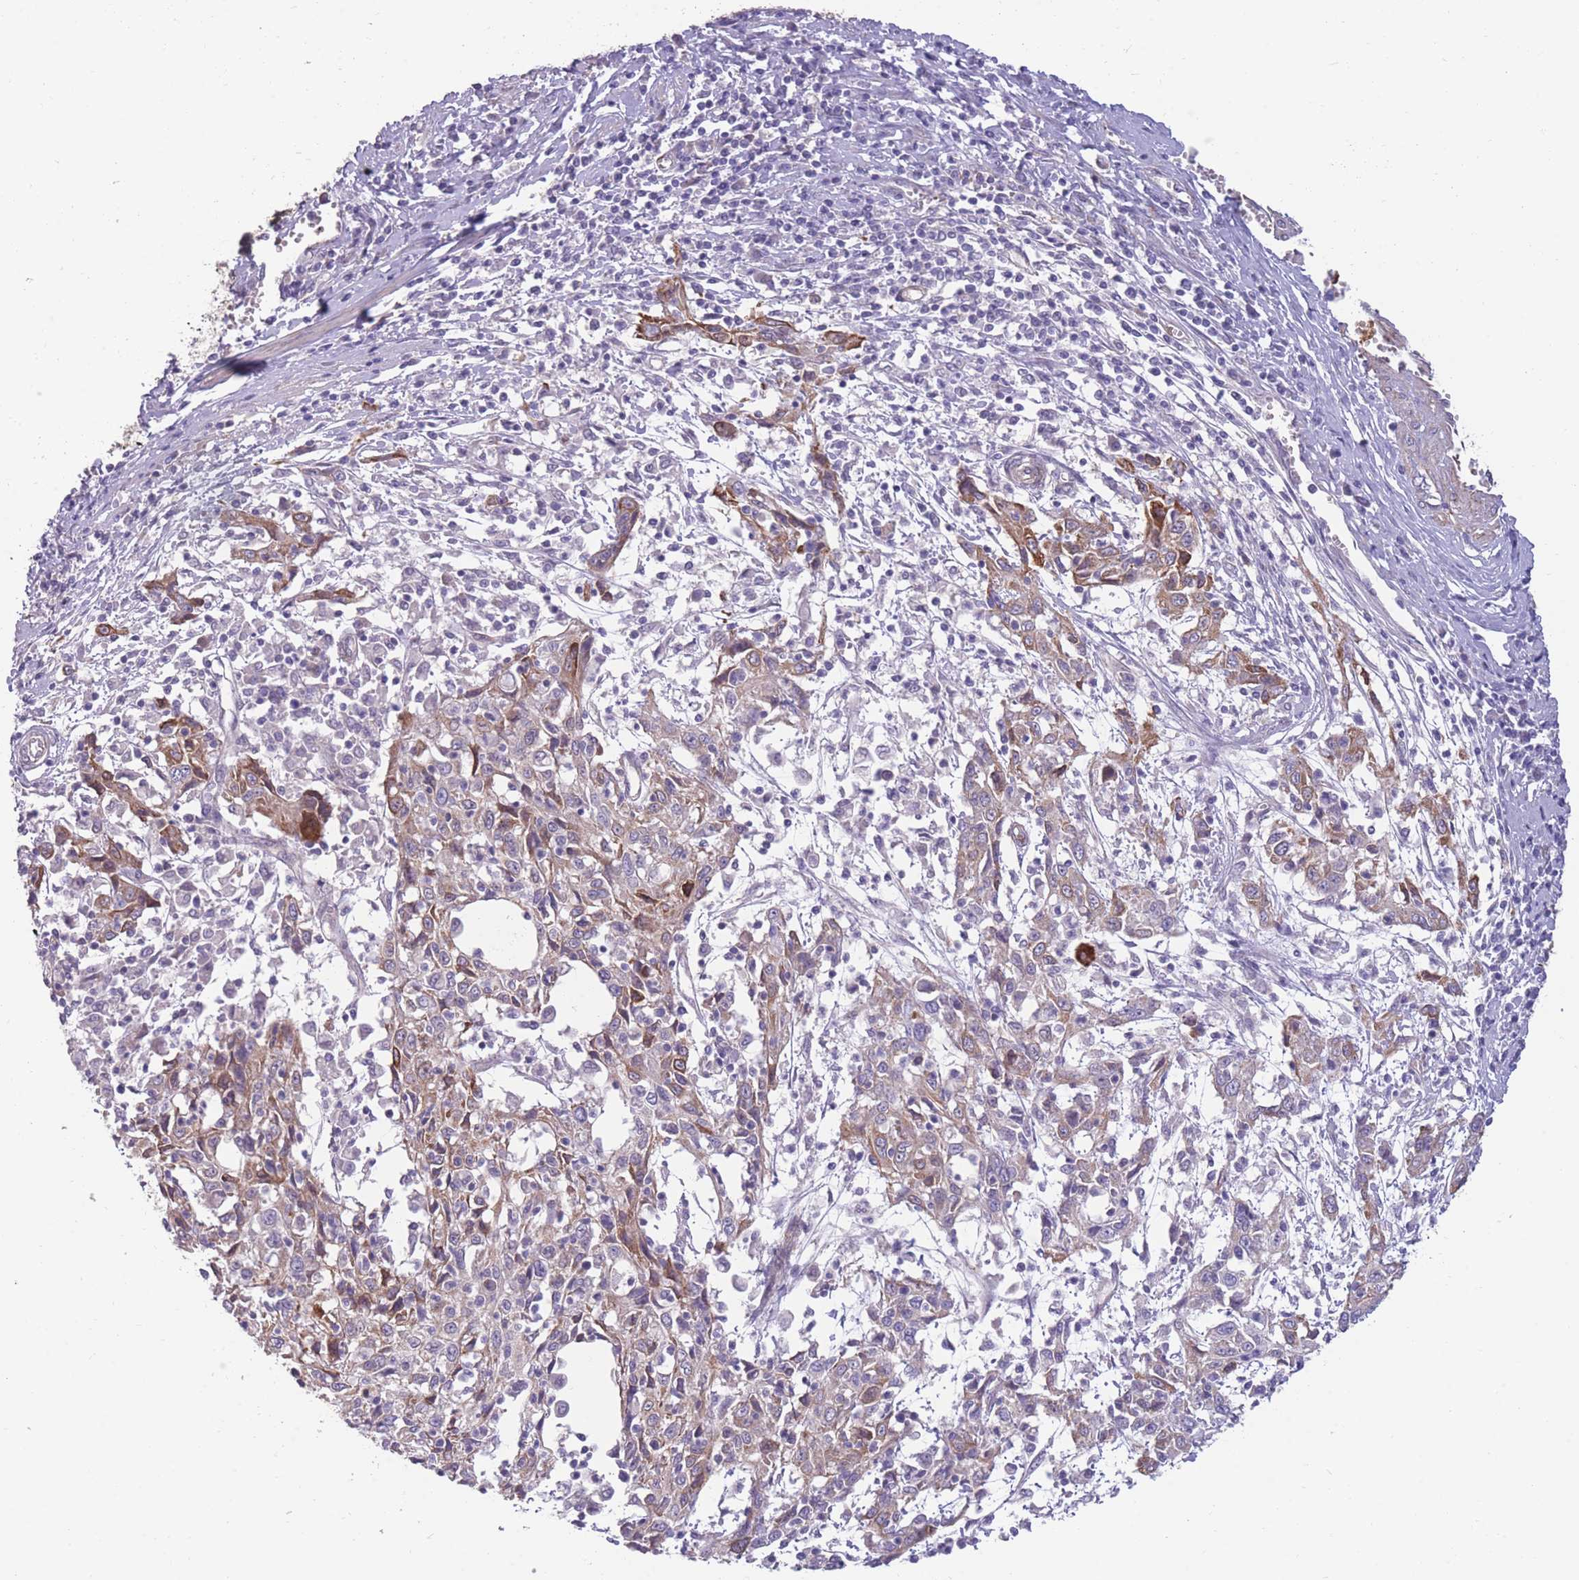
{"staining": {"intensity": "moderate", "quantity": "25%-75%", "location": "cytoplasmic/membranous"}, "tissue": "cervical cancer", "cell_type": "Tumor cells", "image_type": "cancer", "snomed": [{"axis": "morphology", "description": "Squamous cell carcinoma, NOS"}, {"axis": "topography", "description": "Cervix"}], "caption": "DAB immunohistochemical staining of human cervical squamous cell carcinoma exhibits moderate cytoplasmic/membranous protein positivity in about 25%-75% of tumor cells.", "gene": "RGS11", "patient": {"sex": "female", "age": 46}}